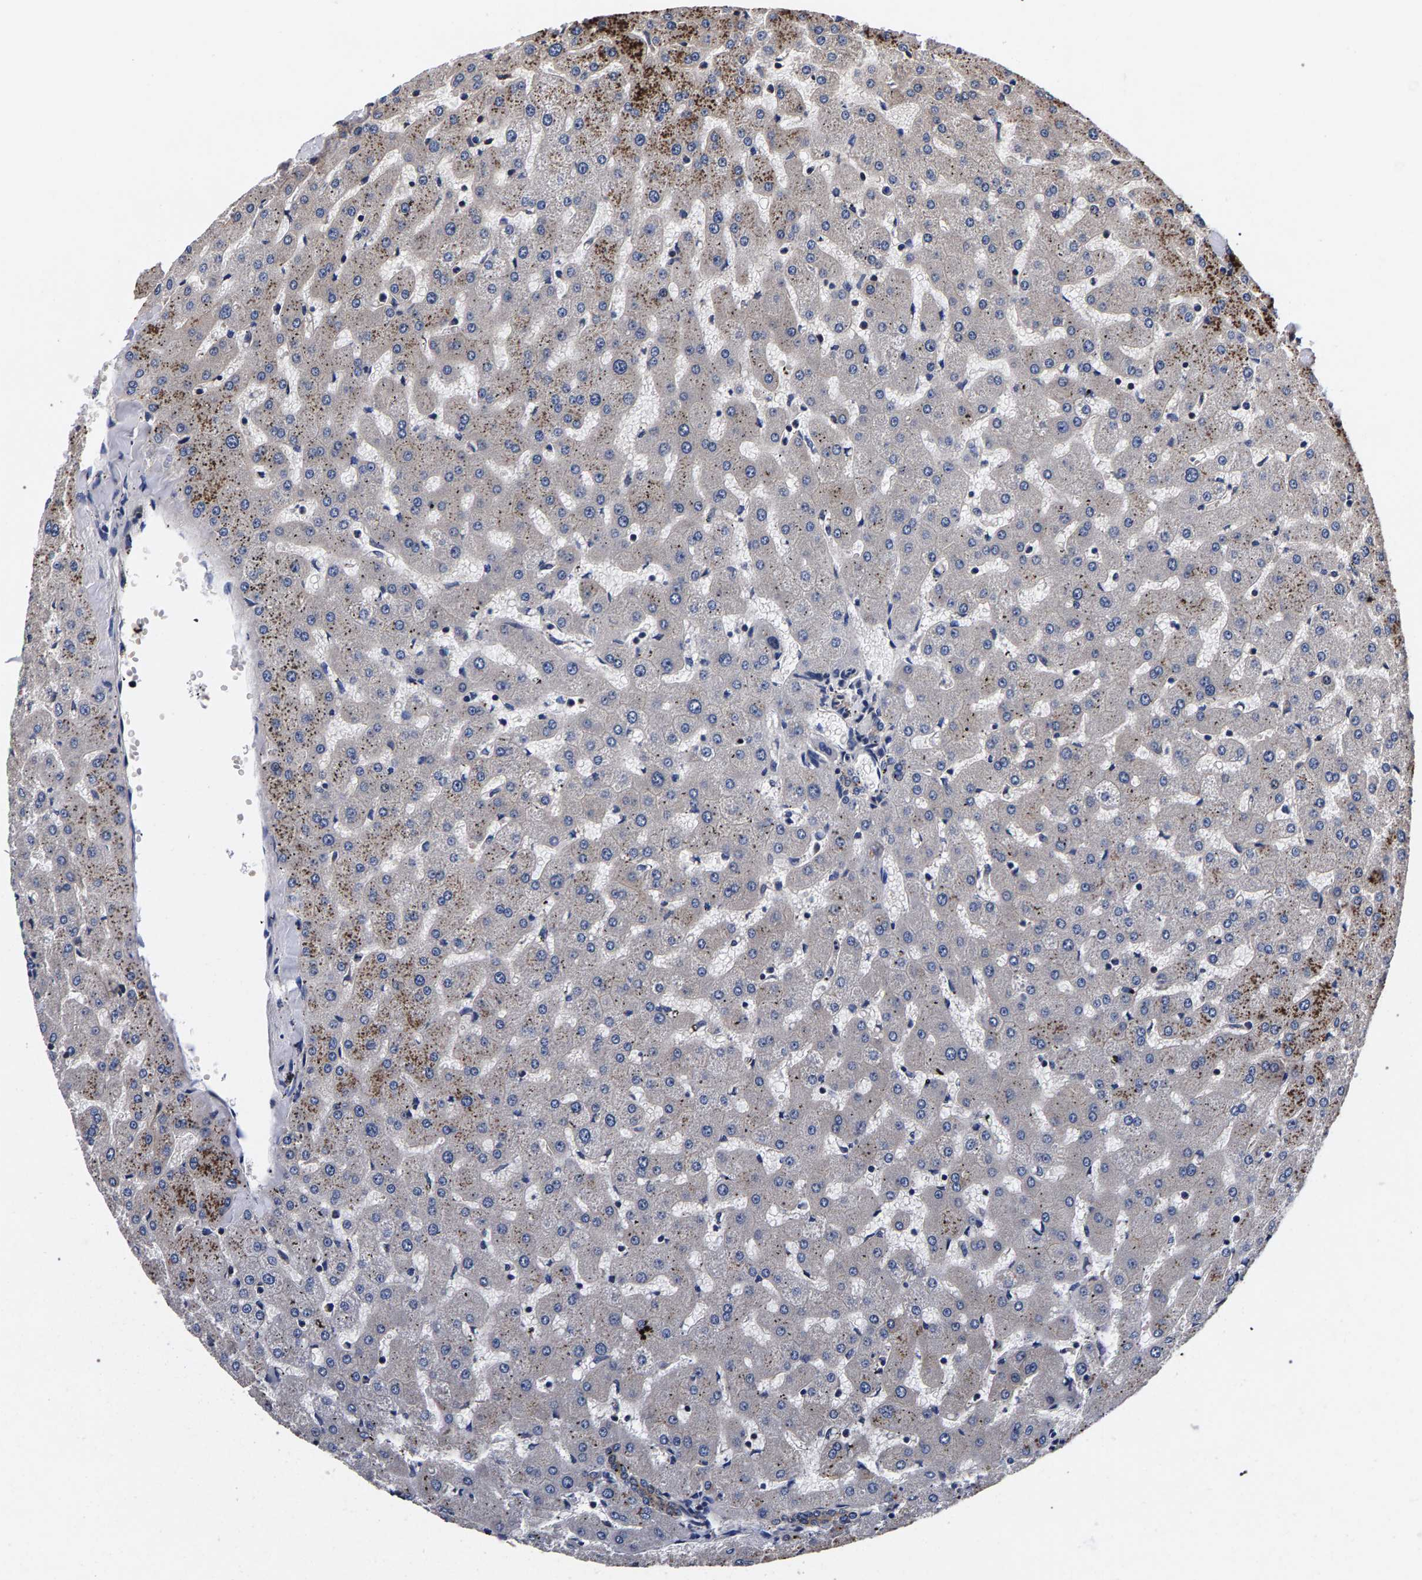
{"staining": {"intensity": "weak", "quantity": ">75%", "location": "cytoplasmic/membranous"}, "tissue": "liver", "cell_type": "Cholangiocytes", "image_type": "normal", "snomed": [{"axis": "morphology", "description": "Normal tissue, NOS"}, {"axis": "topography", "description": "Liver"}], "caption": "Approximately >75% of cholangiocytes in normal liver reveal weak cytoplasmic/membranous protein positivity as visualized by brown immunohistochemical staining.", "gene": "MARCHF7", "patient": {"sex": "female", "age": 63}}